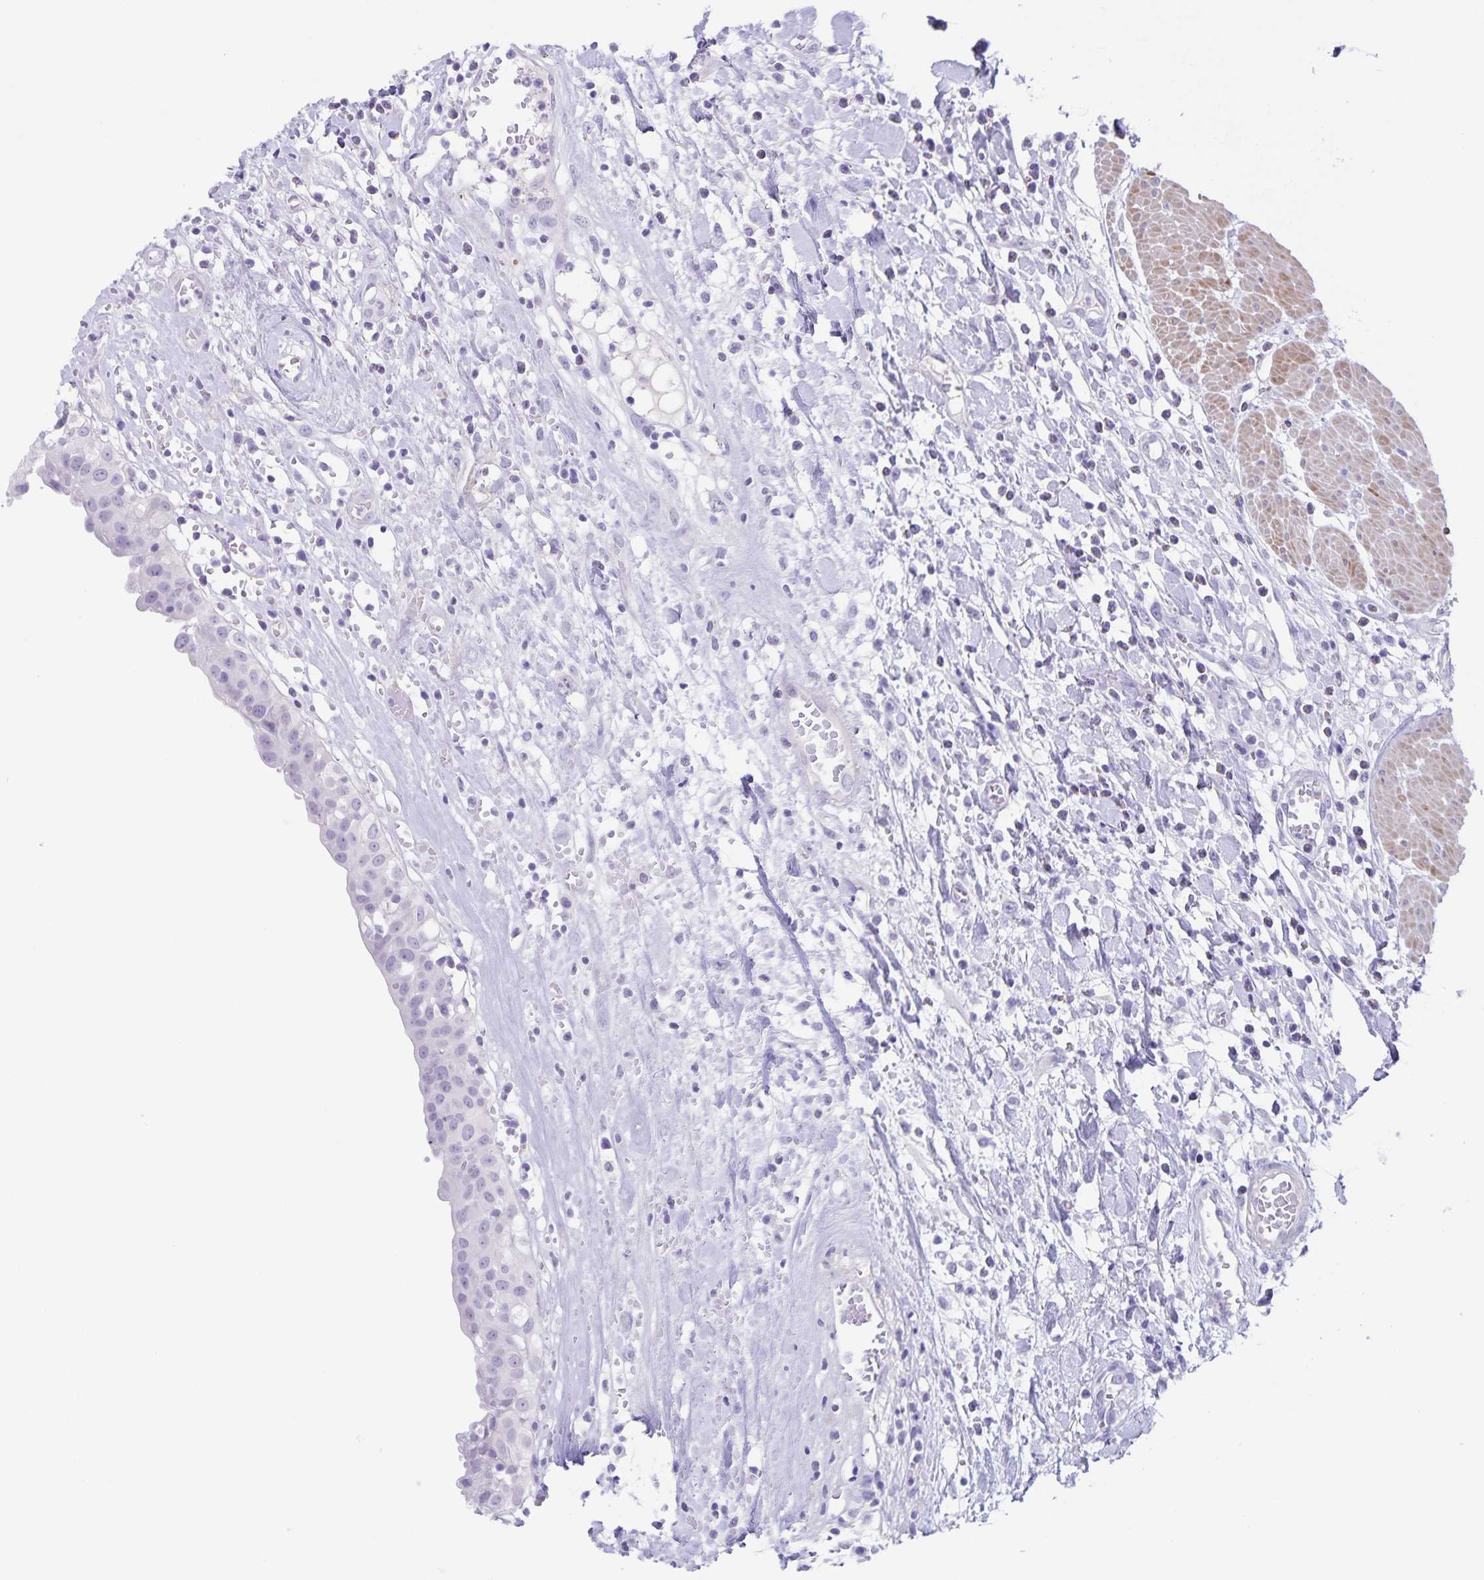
{"staining": {"intensity": "negative", "quantity": "none", "location": "none"}, "tissue": "urinary bladder", "cell_type": "Urothelial cells", "image_type": "normal", "snomed": [{"axis": "morphology", "description": "Normal tissue, NOS"}, {"axis": "topography", "description": "Urinary bladder"}], "caption": "Immunohistochemistry image of normal human urinary bladder stained for a protein (brown), which exhibits no expression in urothelial cells.", "gene": "C11orf42", "patient": {"sex": "male", "age": 64}}